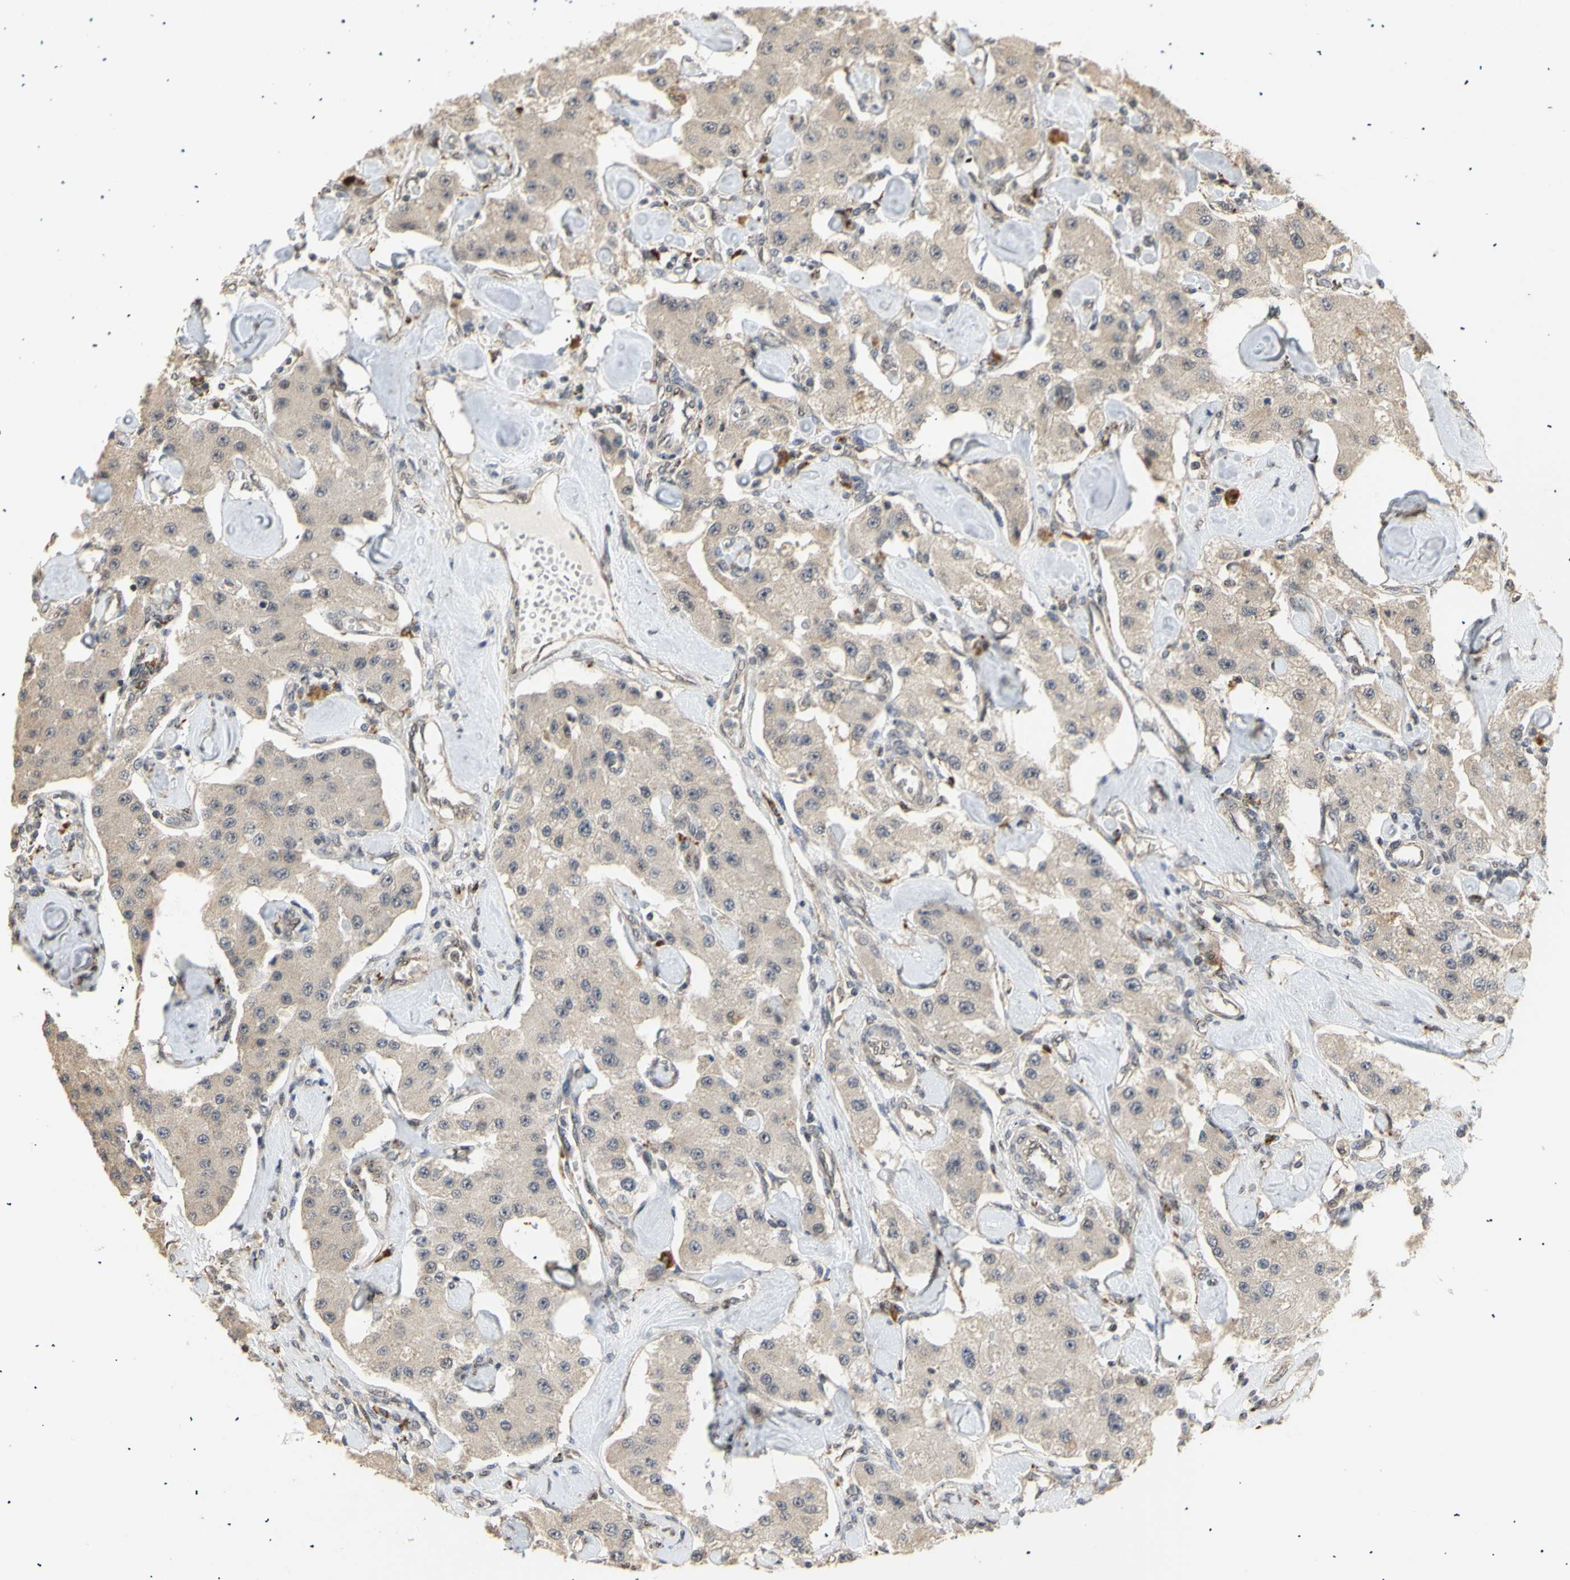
{"staining": {"intensity": "weak", "quantity": ">75%", "location": "cytoplasmic/membranous"}, "tissue": "carcinoid", "cell_type": "Tumor cells", "image_type": "cancer", "snomed": [{"axis": "morphology", "description": "Carcinoid, malignant, NOS"}, {"axis": "topography", "description": "Pancreas"}], "caption": "About >75% of tumor cells in human carcinoid show weak cytoplasmic/membranous protein staining as visualized by brown immunohistochemical staining.", "gene": "GTF2E2", "patient": {"sex": "male", "age": 41}}